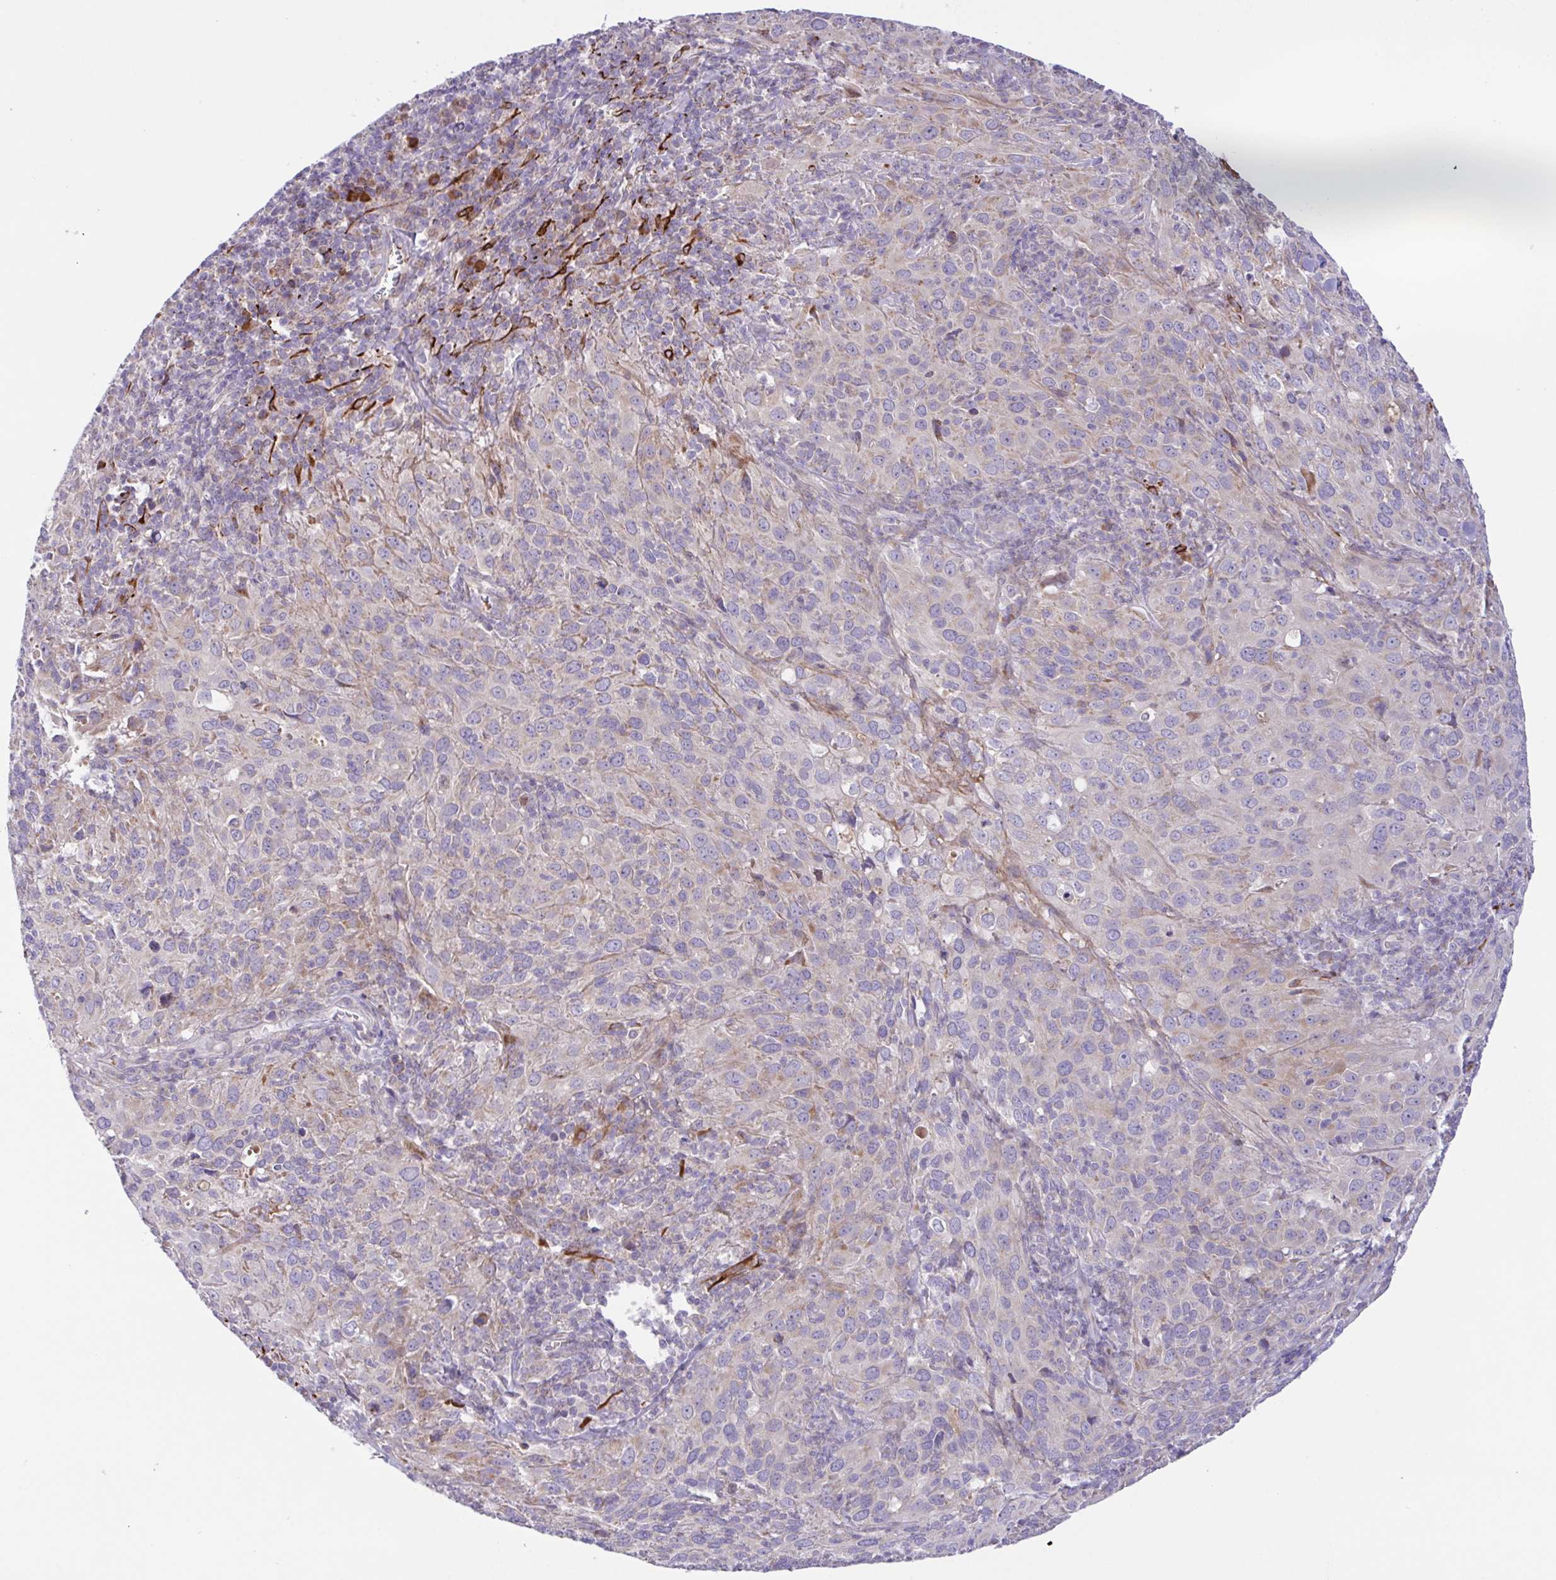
{"staining": {"intensity": "weak", "quantity": "25%-75%", "location": "cytoplasmic/membranous"}, "tissue": "cervical cancer", "cell_type": "Tumor cells", "image_type": "cancer", "snomed": [{"axis": "morphology", "description": "Squamous cell carcinoma, NOS"}, {"axis": "topography", "description": "Cervix"}], "caption": "DAB immunohistochemical staining of squamous cell carcinoma (cervical) reveals weak cytoplasmic/membranous protein positivity in about 25%-75% of tumor cells. Using DAB (3,3'-diaminobenzidine) (brown) and hematoxylin (blue) stains, captured at high magnification using brightfield microscopy.", "gene": "CHDH", "patient": {"sex": "female", "age": 51}}